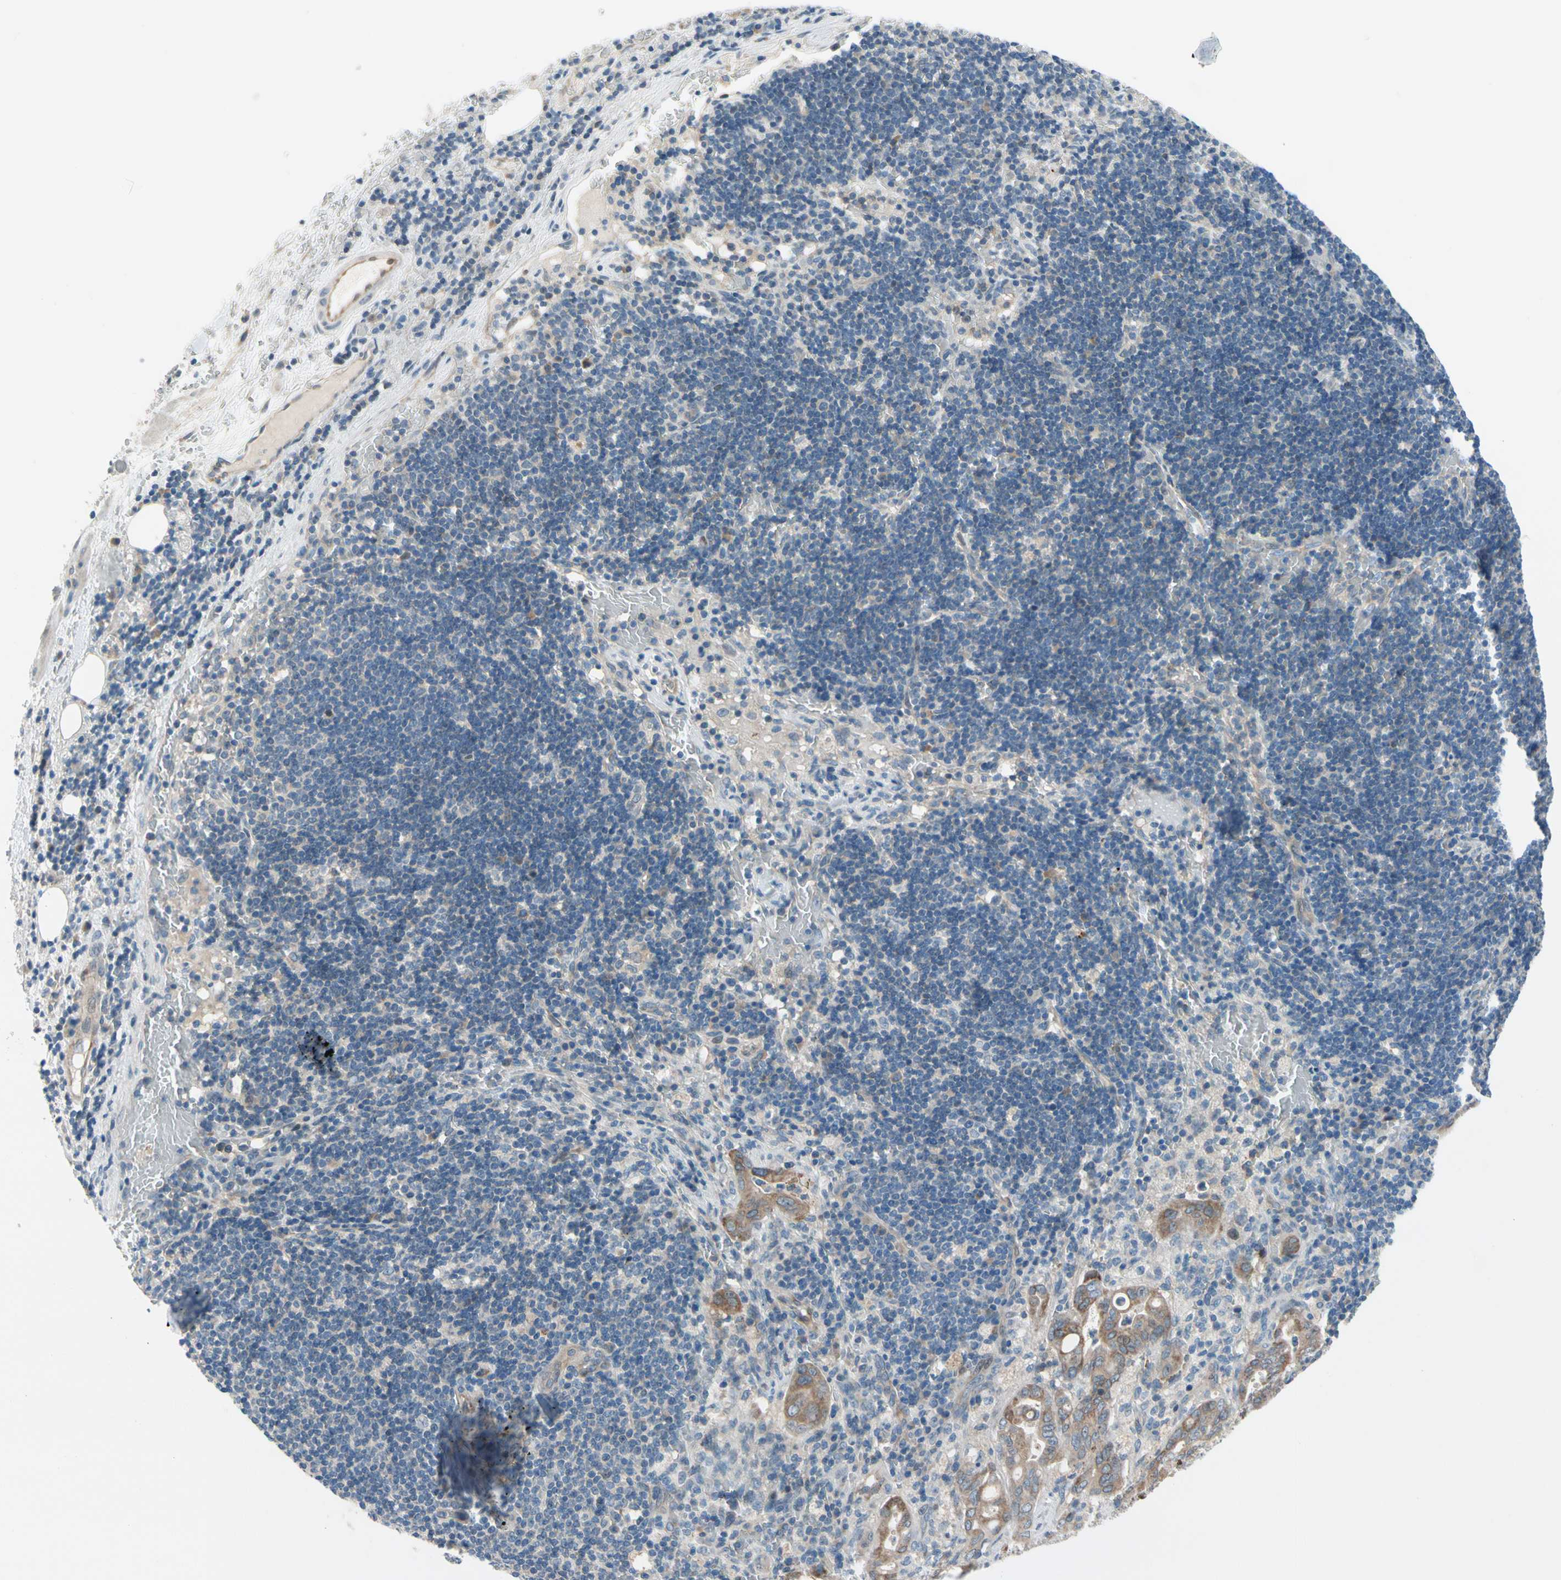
{"staining": {"intensity": "moderate", "quantity": ">75%", "location": "cytoplasmic/membranous"}, "tissue": "liver cancer", "cell_type": "Tumor cells", "image_type": "cancer", "snomed": [{"axis": "morphology", "description": "Cholangiocarcinoma"}, {"axis": "topography", "description": "Liver"}], "caption": "Immunohistochemical staining of human liver cancer exhibits medium levels of moderate cytoplasmic/membranous protein expression in approximately >75% of tumor cells.", "gene": "CFAP36", "patient": {"sex": "female", "age": 68}}